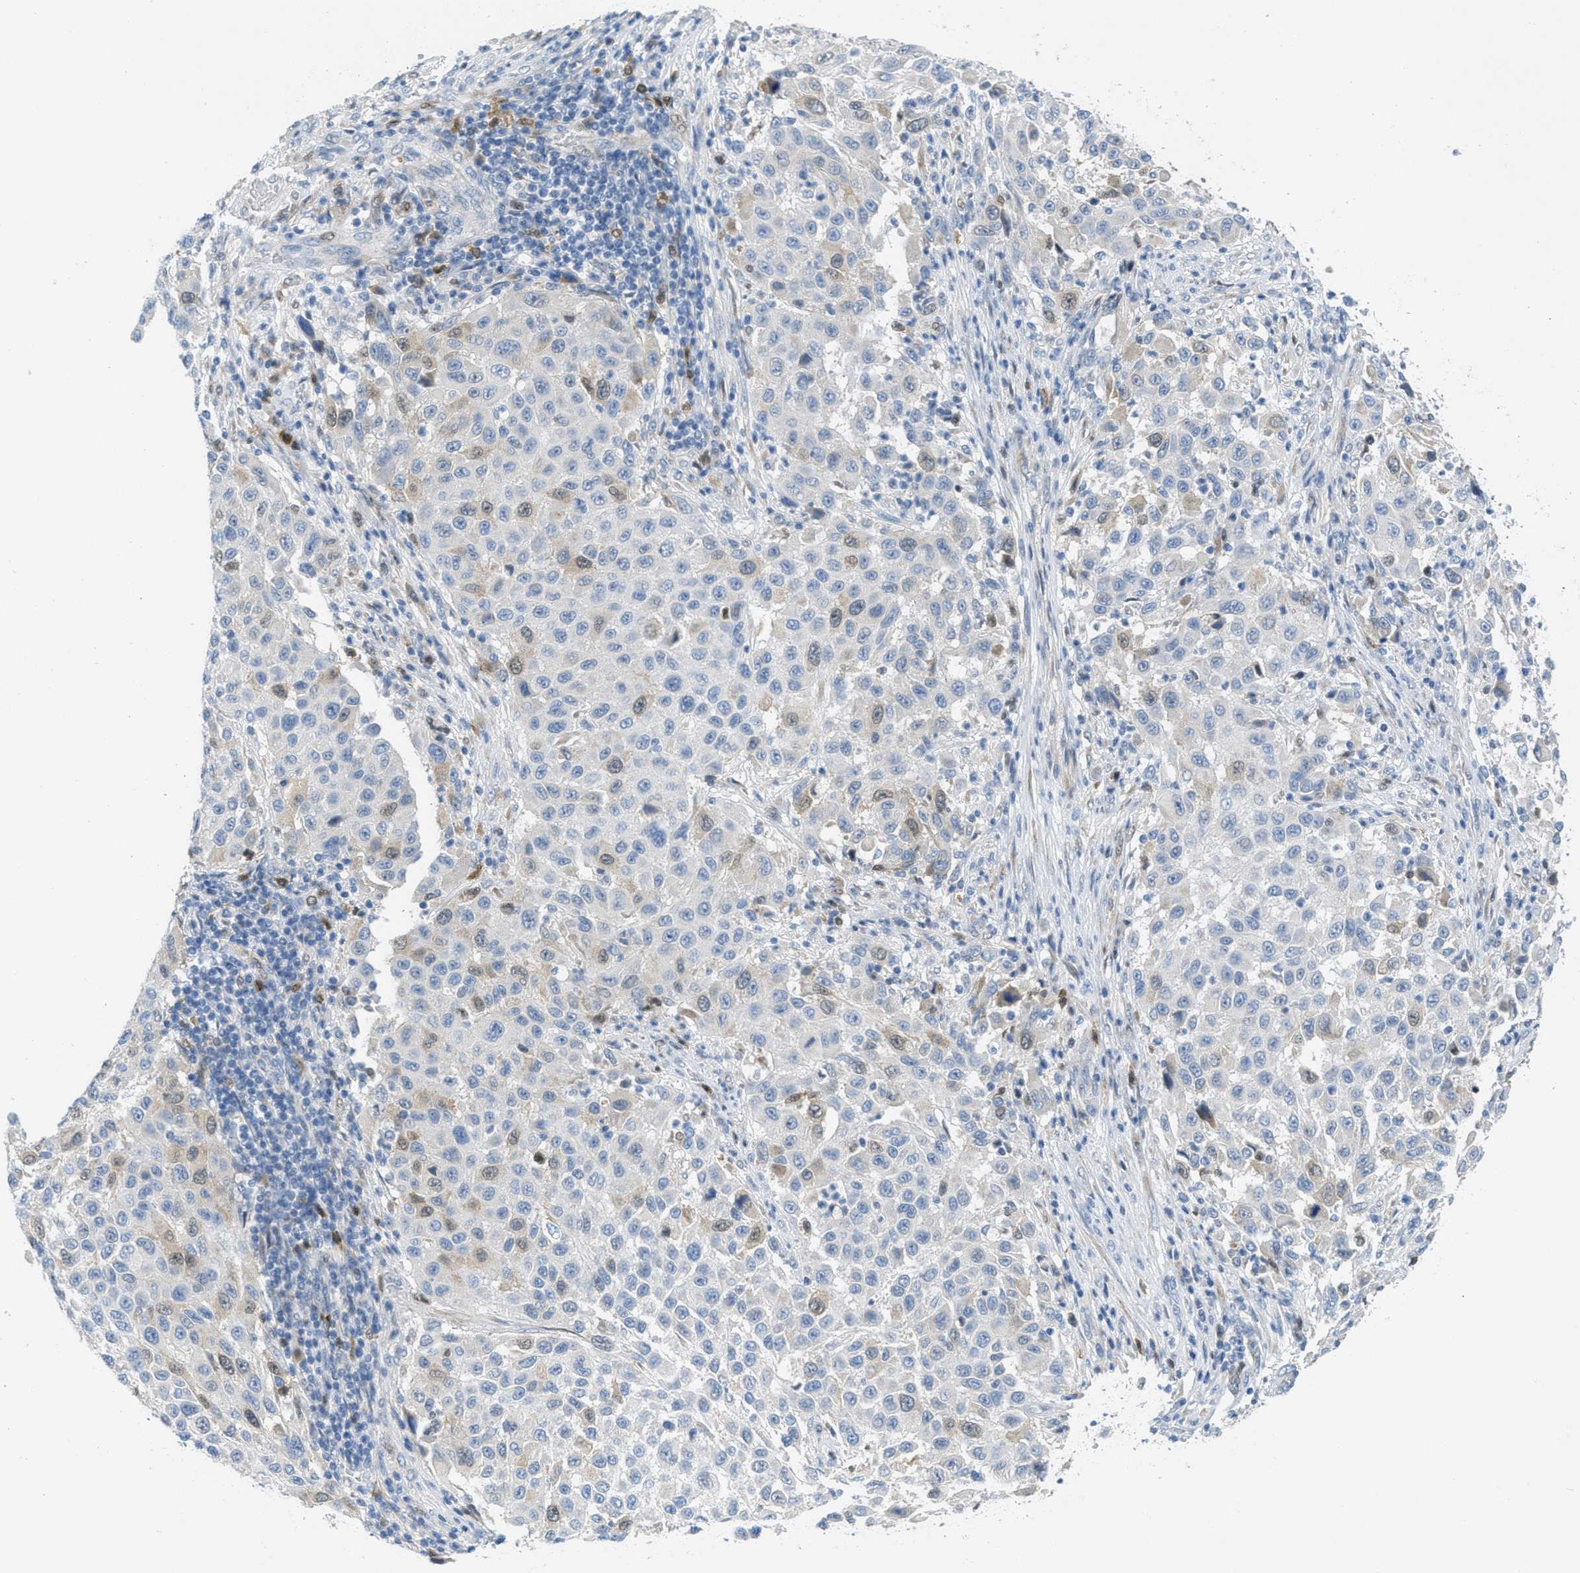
{"staining": {"intensity": "weak", "quantity": "<25%", "location": "cytoplasmic/membranous,nuclear"}, "tissue": "melanoma", "cell_type": "Tumor cells", "image_type": "cancer", "snomed": [{"axis": "morphology", "description": "Malignant melanoma, Metastatic site"}, {"axis": "topography", "description": "Lymph node"}], "caption": "Tumor cells are negative for protein expression in human malignant melanoma (metastatic site).", "gene": "ORC6", "patient": {"sex": "male", "age": 61}}